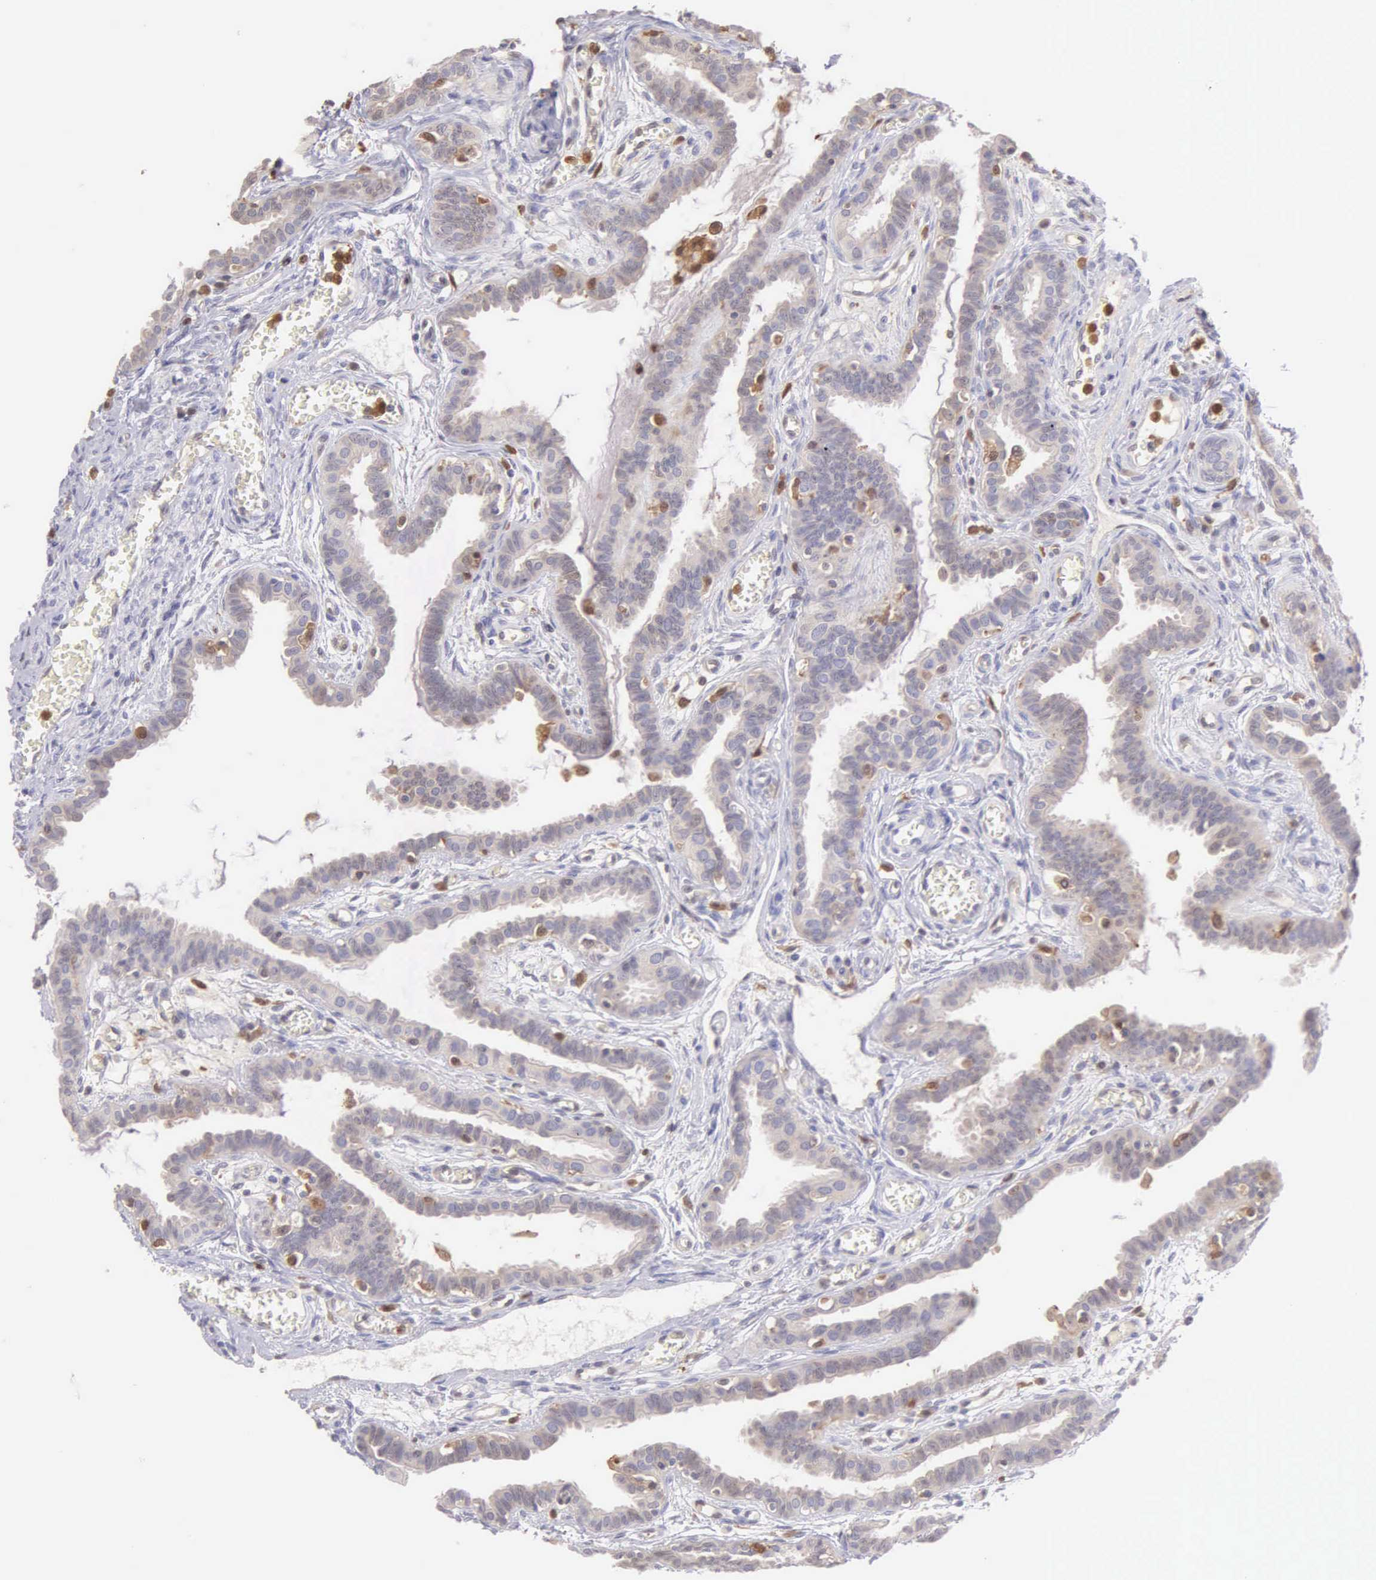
{"staining": {"intensity": "weak", "quantity": ">75%", "location": "cytoplasmic/membranous"}, "tissue": "fallopian tube", "cell_type": "Glandular cells", "image_type": "normal", "snomed": [{"axis": "morphology", "description": "Normal tissue, NOS"}, {"axis": "topography", "description": "Fallopian tube"}], "caption": "The image displays staining of benign fallopian tube, revealing weak cytoplasmic/membranous protein staining (brown color) within glandular cells.", "gene": "BID", "patient": {"sex": "female", "age": 67}}